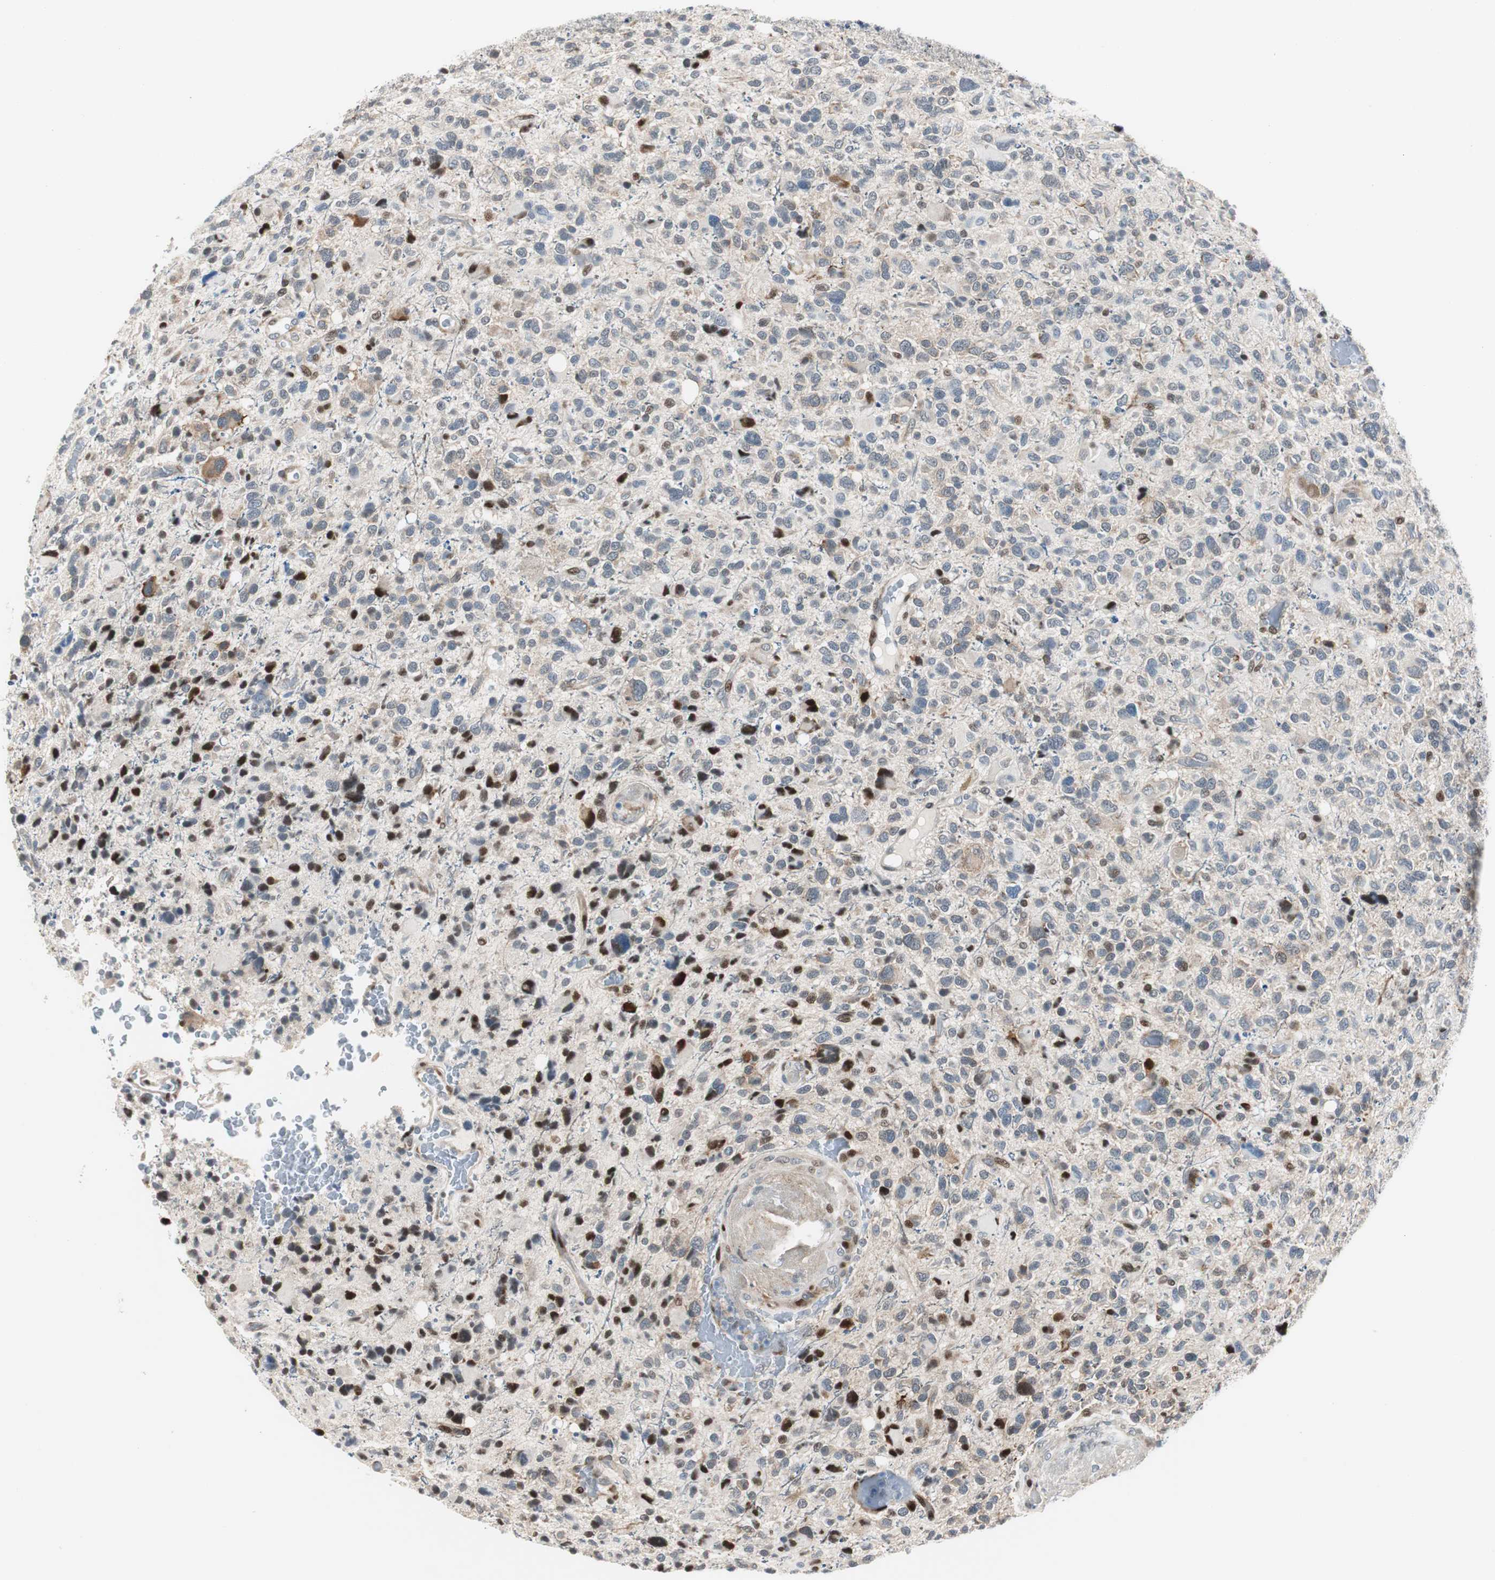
{"staining": {"intensity": "strong", "quantity": "<25%", "location": "nuclear"}, "tissue": "glioma", "cell_type": "Tumor cells", "image_type": "cancer", "snomed": [{"axis": "morphology", "description": "Glioma, malignant, High grade"}, {"axis": "topography", "description": "Brain"}], "caption": "High-grade glioma (malignant) stained for a protein (brown) demonstrates strong nuclear positive staining in about <25% of tumor cells.", "gene": "RAD1", "patient": {"sex": "male", "age": 48}}